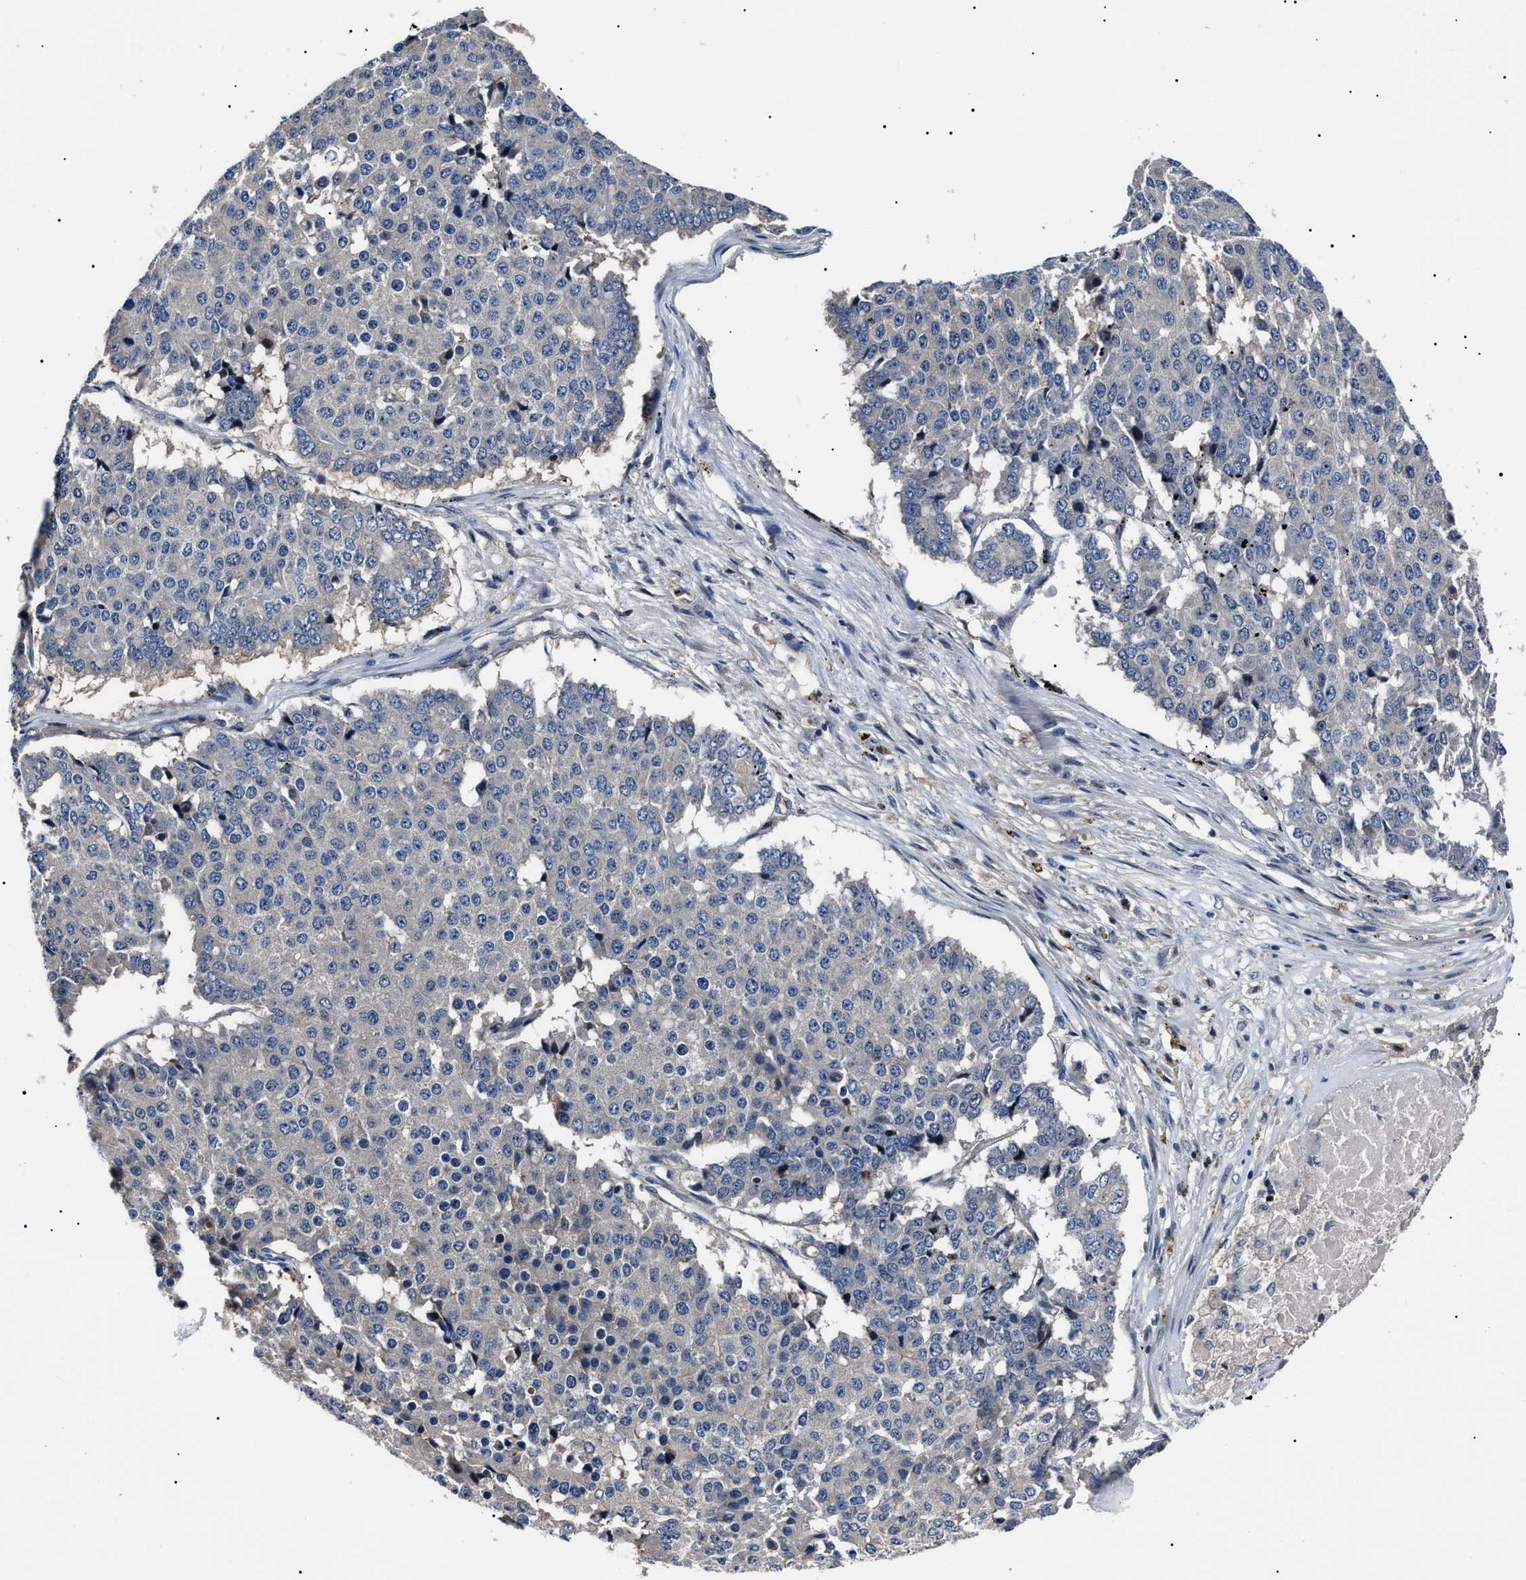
{"staining": {"intensity": "negative", "quantity": "none", "location": "none"}, "tissue": "pancreatic cancer", "cell_type": "Tumor cells", "image_type": "cancer", "snomed": [{"axis": "morphology", "description": "Adenocarcinoma, NOS"}, {"axis": "topography", "description": "Pancreas"}], "caption": "Histopathology image shows no significant protein staining in tumor cells of adenocarcinoma (pancreatic).", "gene": "IFT81", "patient": {"sex": "male", "age": 50}}